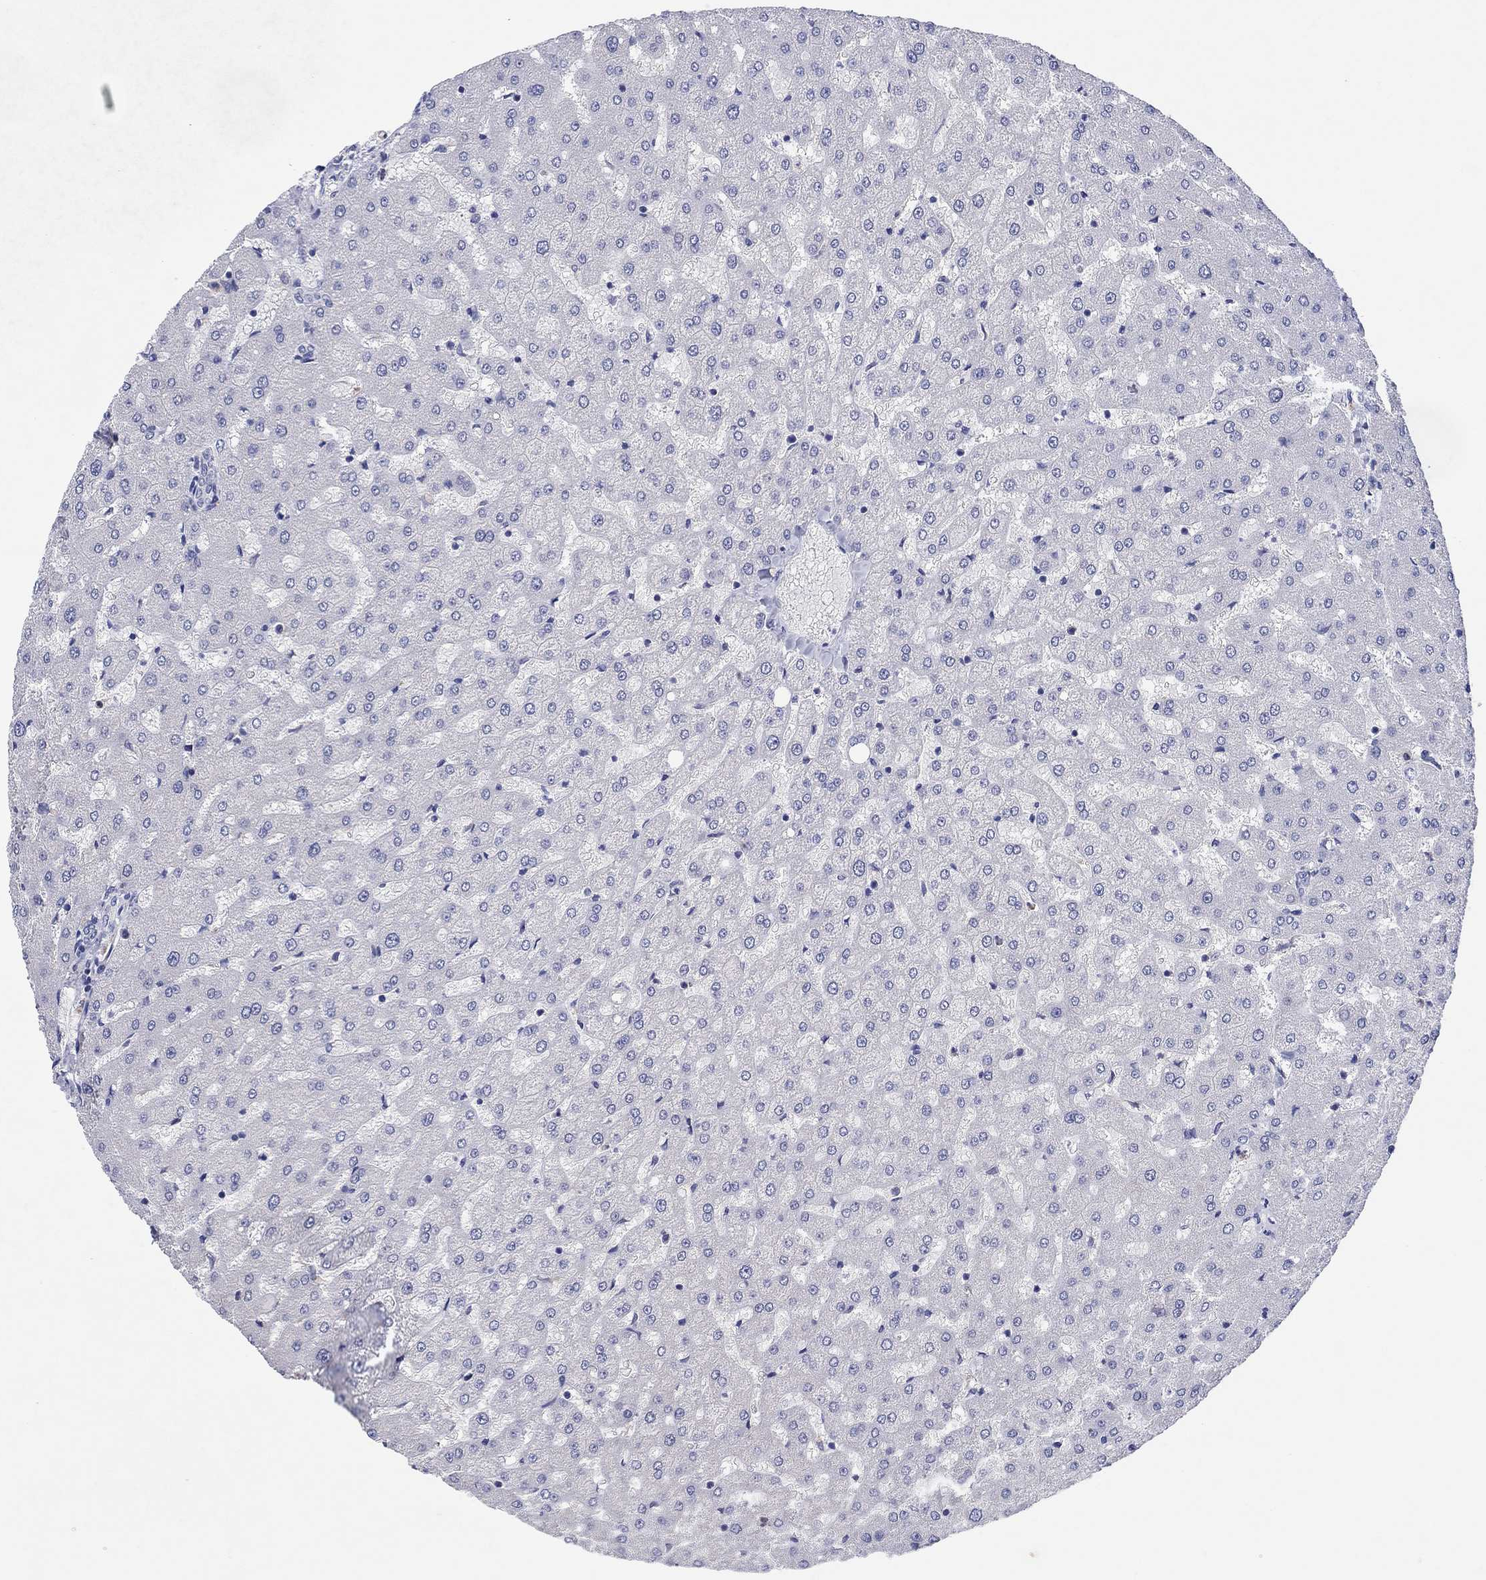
{"staining": {"intensity": "negative", "quantity": "none", "location": "none"}, "tissue": "liver", "cell_type": "Cholangiocytes", "image_type": "normal", "snomed": [{"axis": "morphology", "description": "Normal tissue, NOS"}, {"axis": "topography", "description": "Liver"}], "caption": "Liver stained for a protein using immunohistochemistry (IHC) displays no positivity cholangiocytes.", "gene": "HDC", "patient": {"sex": "female", "age": 50}}